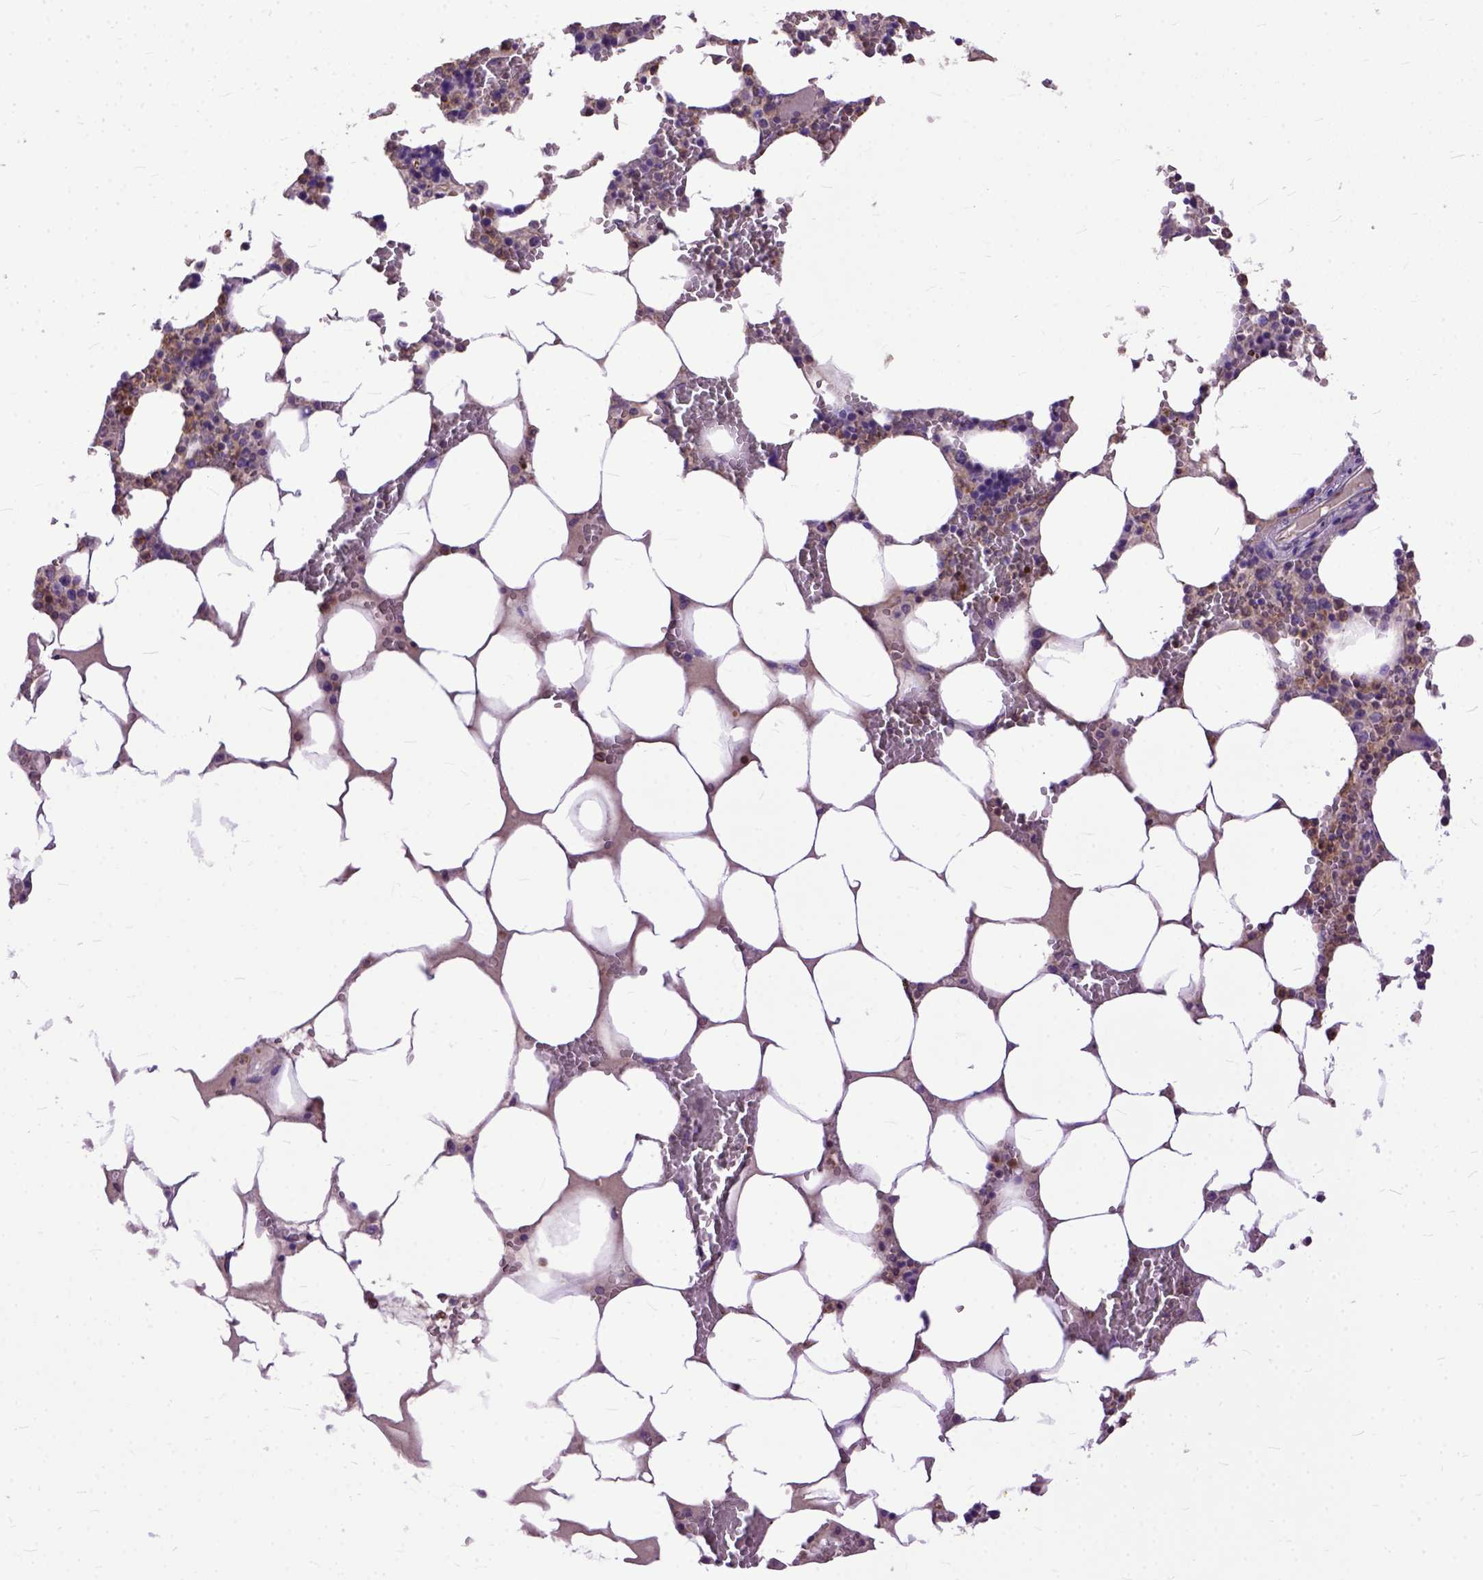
{"staining": {"intensity": "weak", "quantity": "25%-75%", "location": "cytoplasmic/membranous"}, "tissue": "bone marrow", "cell_type": "Hematopoietic cells", "image_type": "normal", "snomed": [{"axis": "morphology", "description": "Normal tissue, NOS"}, {"axis": "topography", "description": "Bone marrow"}], "caption": "Immunohistochemical staining of unremarkable human bone marrow reveals weak cytoplasmic/membranous protein positivity in approximately 25%-75% of hematopoietic cells. The protein is shown in brown color, while the nuclei are stained blue.", "gene": "NAMPT", "patient": {"sex": "male", "age": 64}}